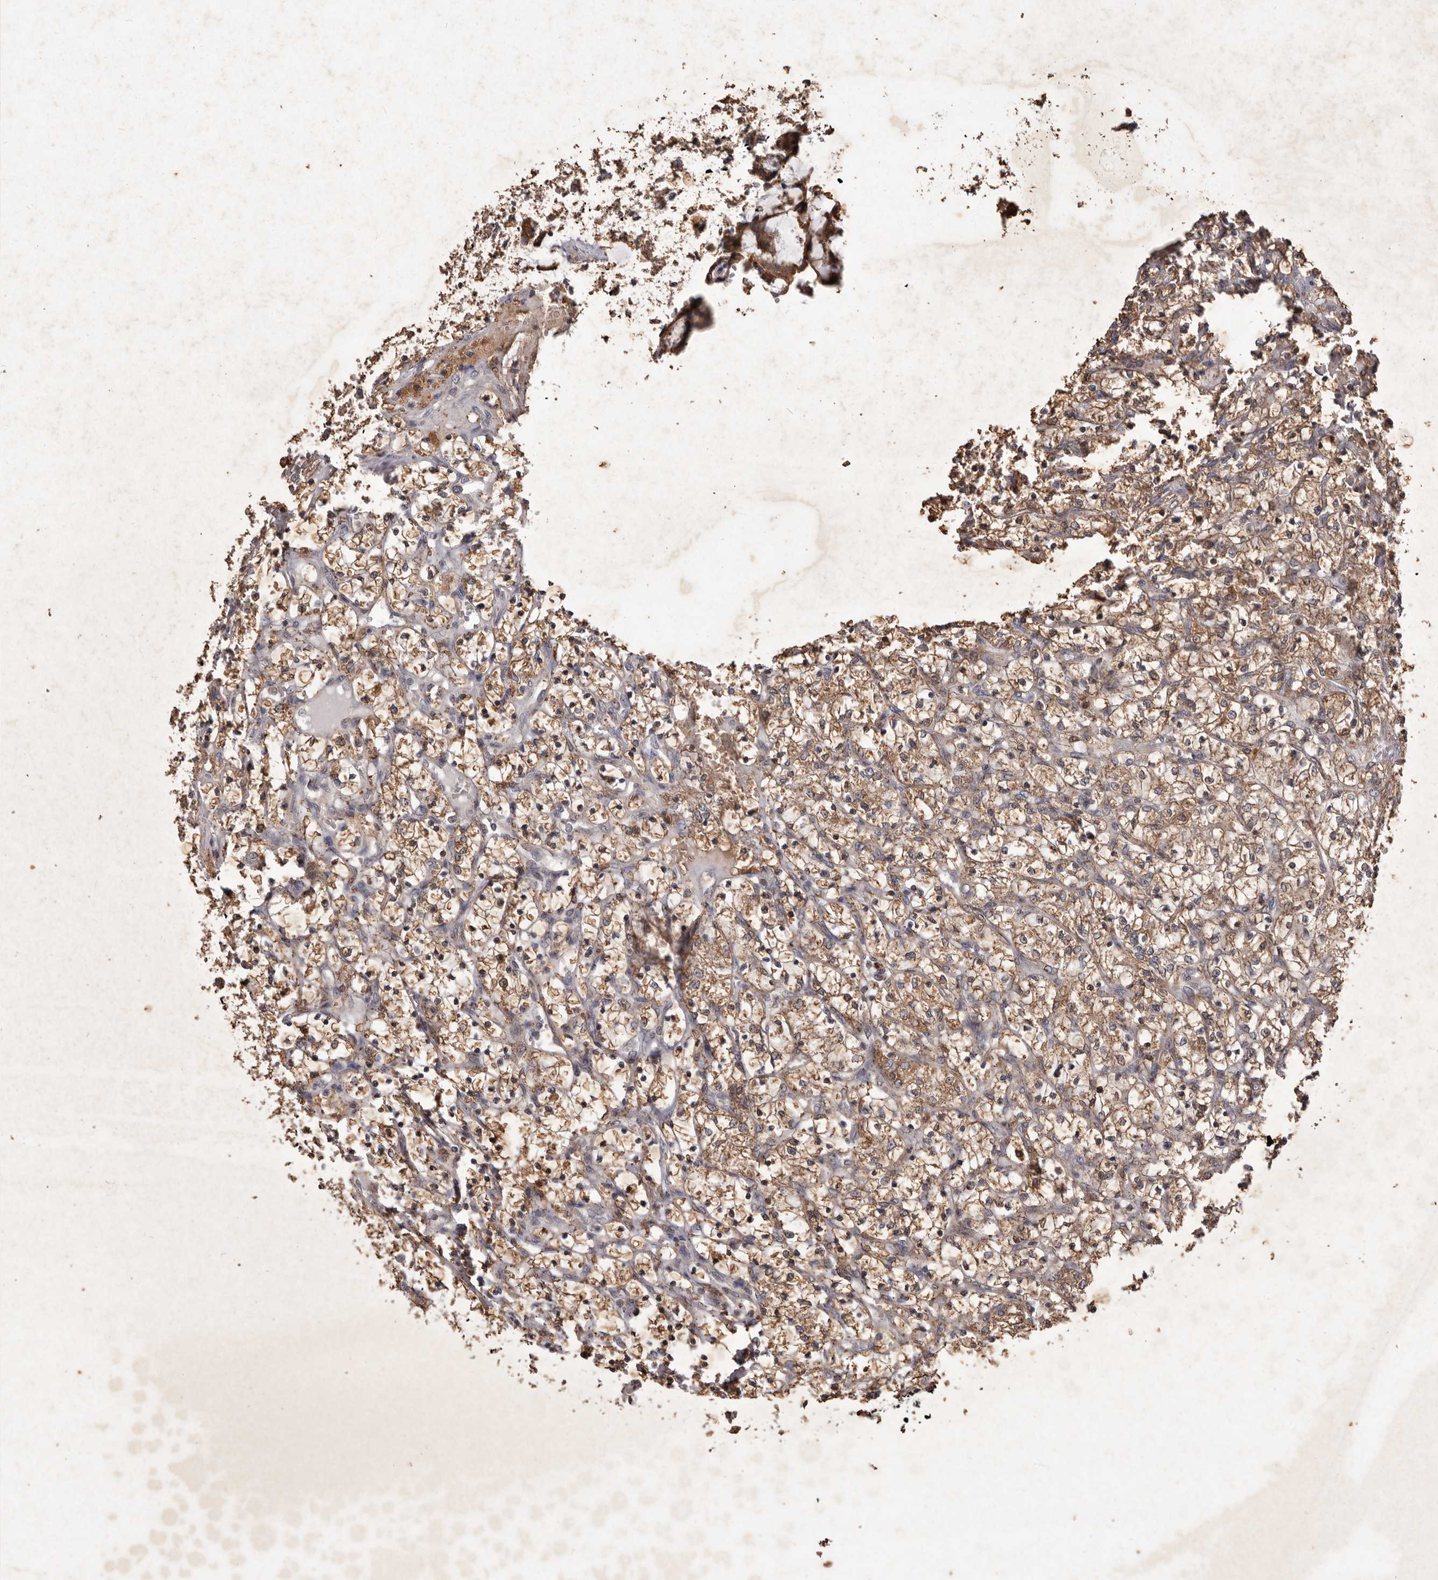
{"staining": {"intensity": "moderate", "quantity": ">75%", "location": "cytoplasmic/membranous"}, "tissue": "renal cancer", "cell_type": "Tumor cells", "image_type": "cancer", "snomed": [{"axis": "morphology", "description": "Adenocarcinoma, NOS"}, {"axis": "topography", "description": "Kidney"}], "caption": "The photomicrograph shows a brown stain indicating the presence of a protein in the cytoplasmic/membranous of tumor cells in renal adenocarcinoma.", "gene": "CXCL14", "patient": {"sex": "female", "age": 69}}